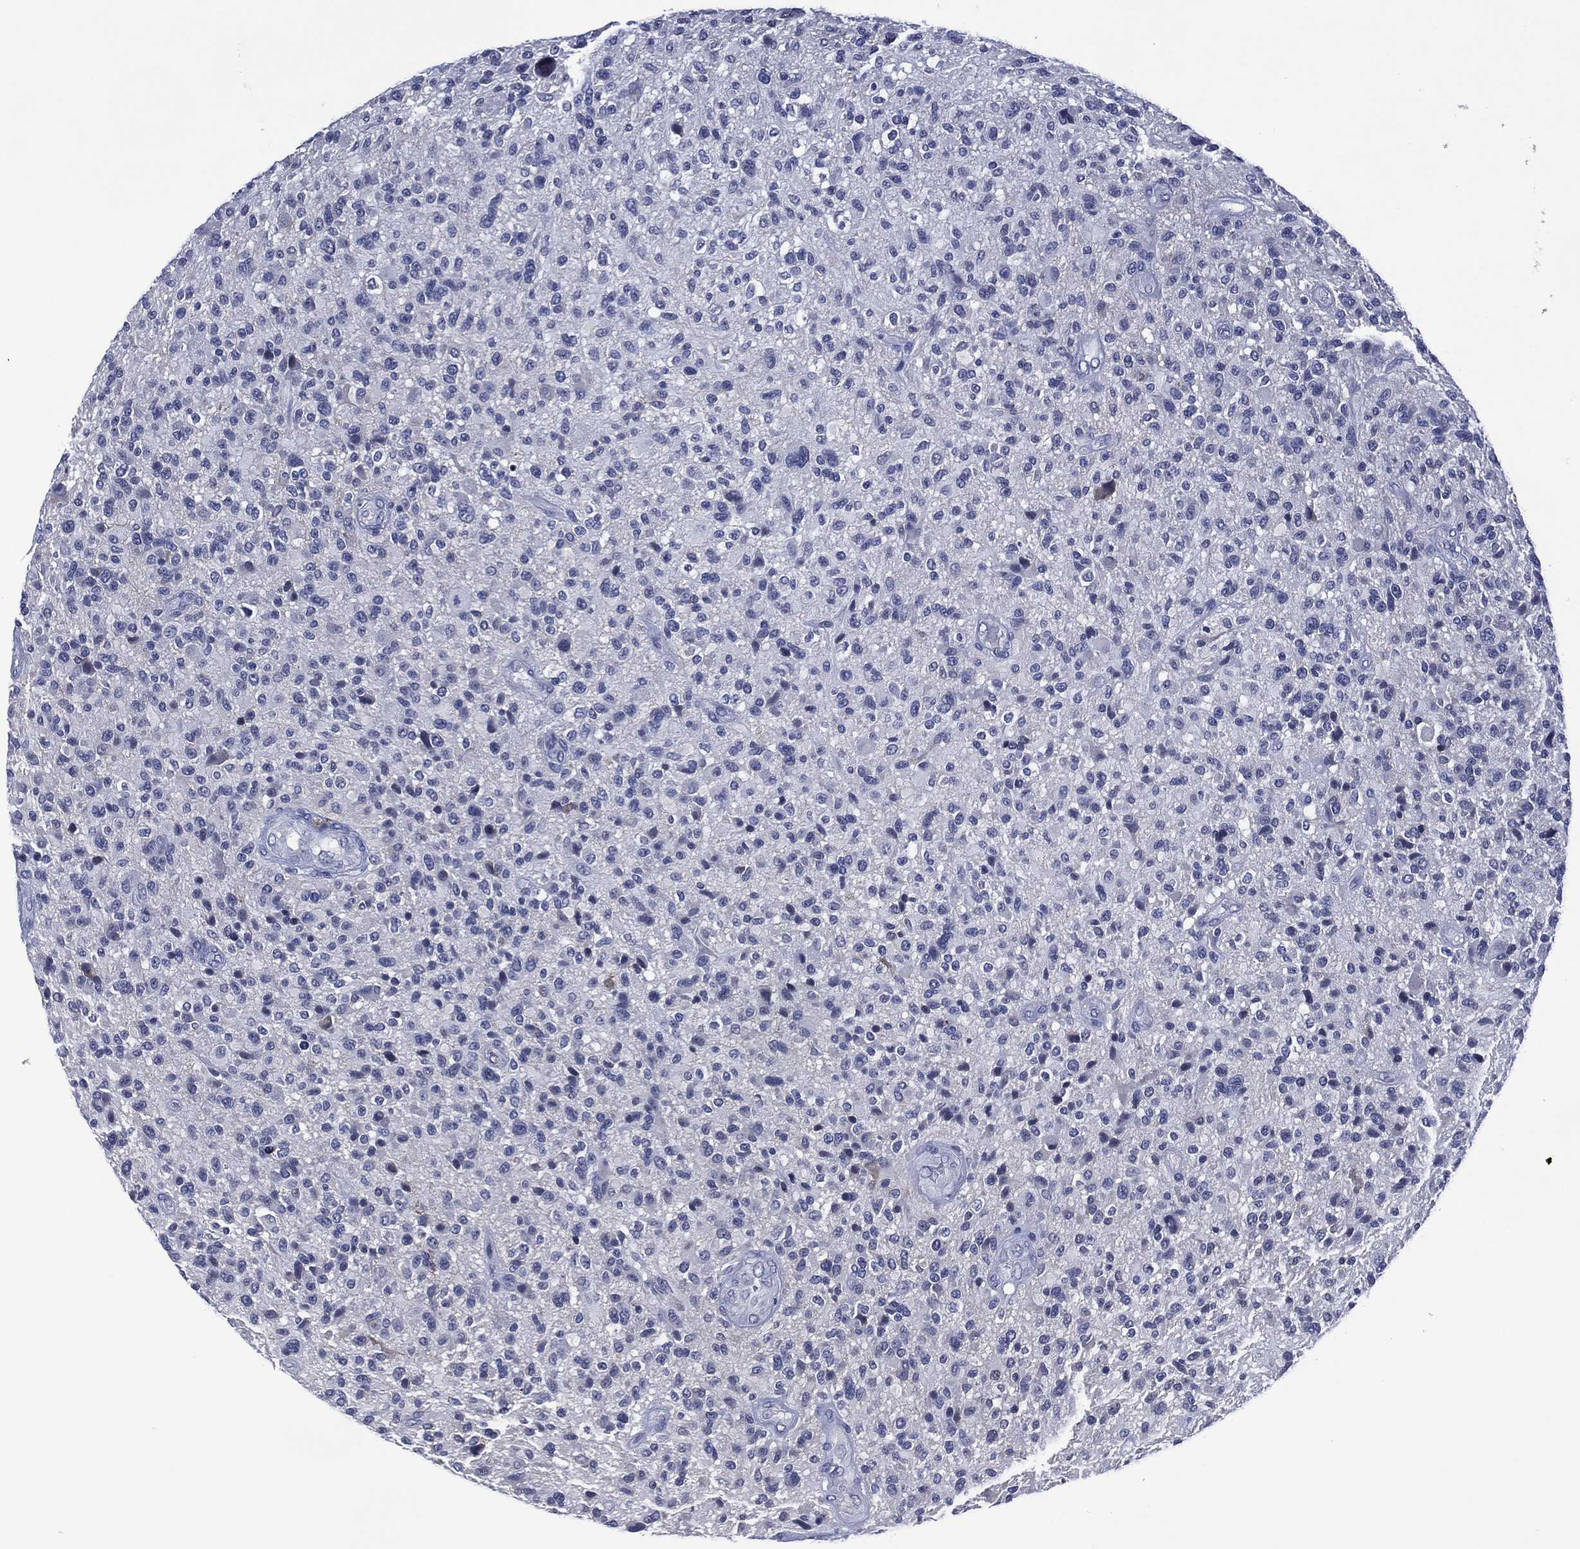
{"staining": {"intensity": "negative", "quantity": "none", "location": "none"}, "tissue": "glioma", "cell_type": "Tumor cells", "image_type": "cancer", "snomed": [{"axis": "morphology", "description": "Glioma, malignant, High grade"}, {"axis": "topography", "description": "Brain"}], "caption": "Immunohistochemistry micrograph of neoplastic tissue: human glioma stained with DAB (3,3'-diaminobenzidine) demonstrates no significant protein positivity in tumor cells.", "gene": "USP26", "patient": {"sex": "male", "age": 47}}